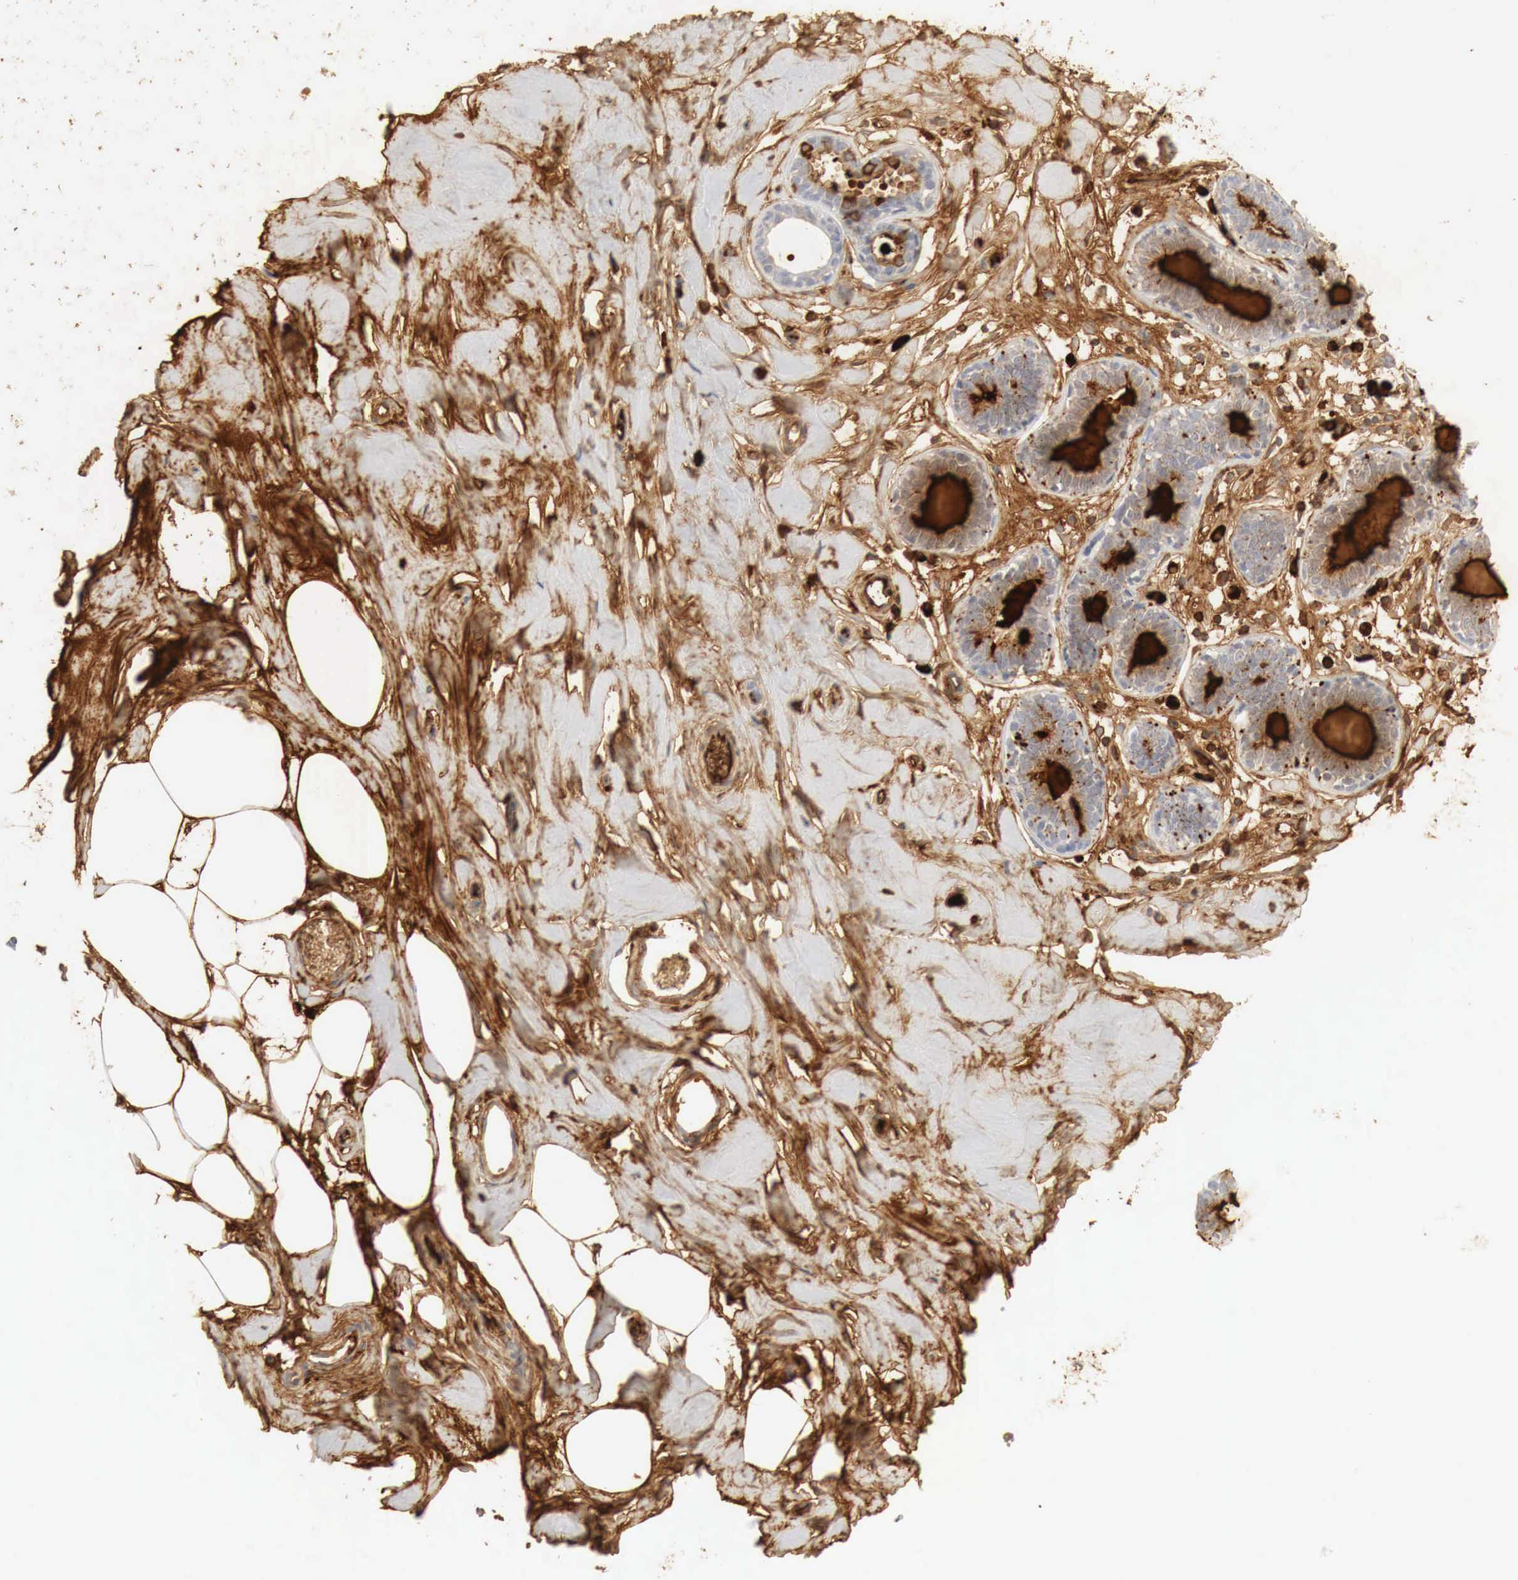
{"staining": {"intensity": "strong", "quantity": ">75%", "location": "cytoplasmic/membranous"}, "tissue": "breast", "cell_type": "Adipocytes", "image_type": "normal", "snomed": [{"axis": "morphology", "description": "Normal tissue, NOS"}, {"axis": "topography", "description": "Breast"}], "caption": "High-power microscopy captured an immunohistochemistry (IHC) micrograph of unremarkable breast, revealing strong cytoplasmic/membranous staining in approximately >75% of adipocytes. Nuclei are stained in blue.", "gene": "IGLC3", "patient": {"sex": "female", "age": 44}}